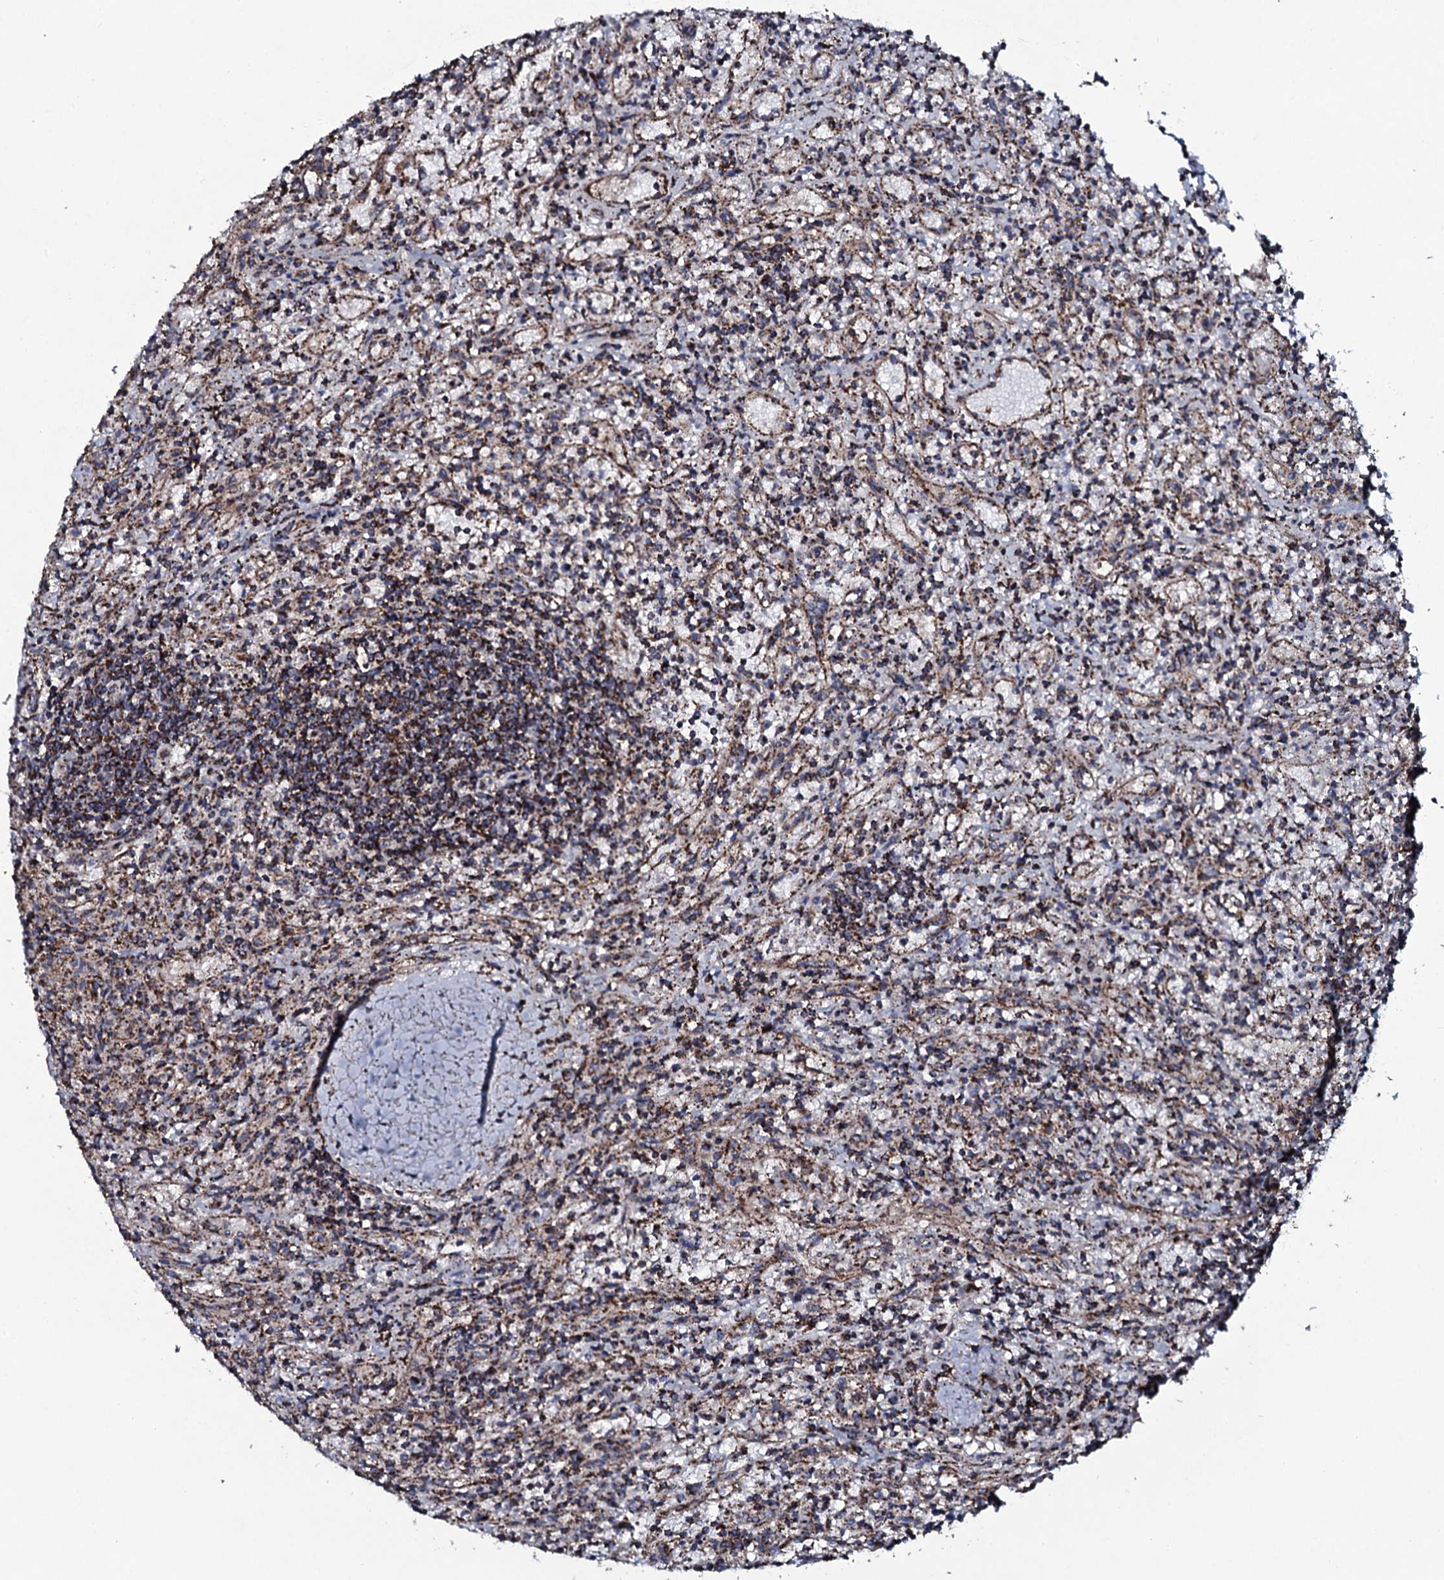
{"staining": {"intensity": "strong", "quantity": "25%-75%", "location": "cytoplasmic/membranous"}, "tissue": "lymphoma", "cell_type": "Tumor cells", "image_type": "cancer", "snomed": [{"axis": "morphology", "description": "Malignant lymphoma, non-Hodgkin's type, Low grade"}, {"axis": "topography", "description": "Spleen"}], "caption": "IHC (DAB (3,3'-diaminobenzidine)) staining of lymphoma shows strong cytoplasmic/membranous protein expression in about 25%-75% of tumor cells. The protein of interest is shown in brown color, while the nuclei are stained blue.", "gene": "EVC2", "patient": {"sex": "male", "age": 76}}